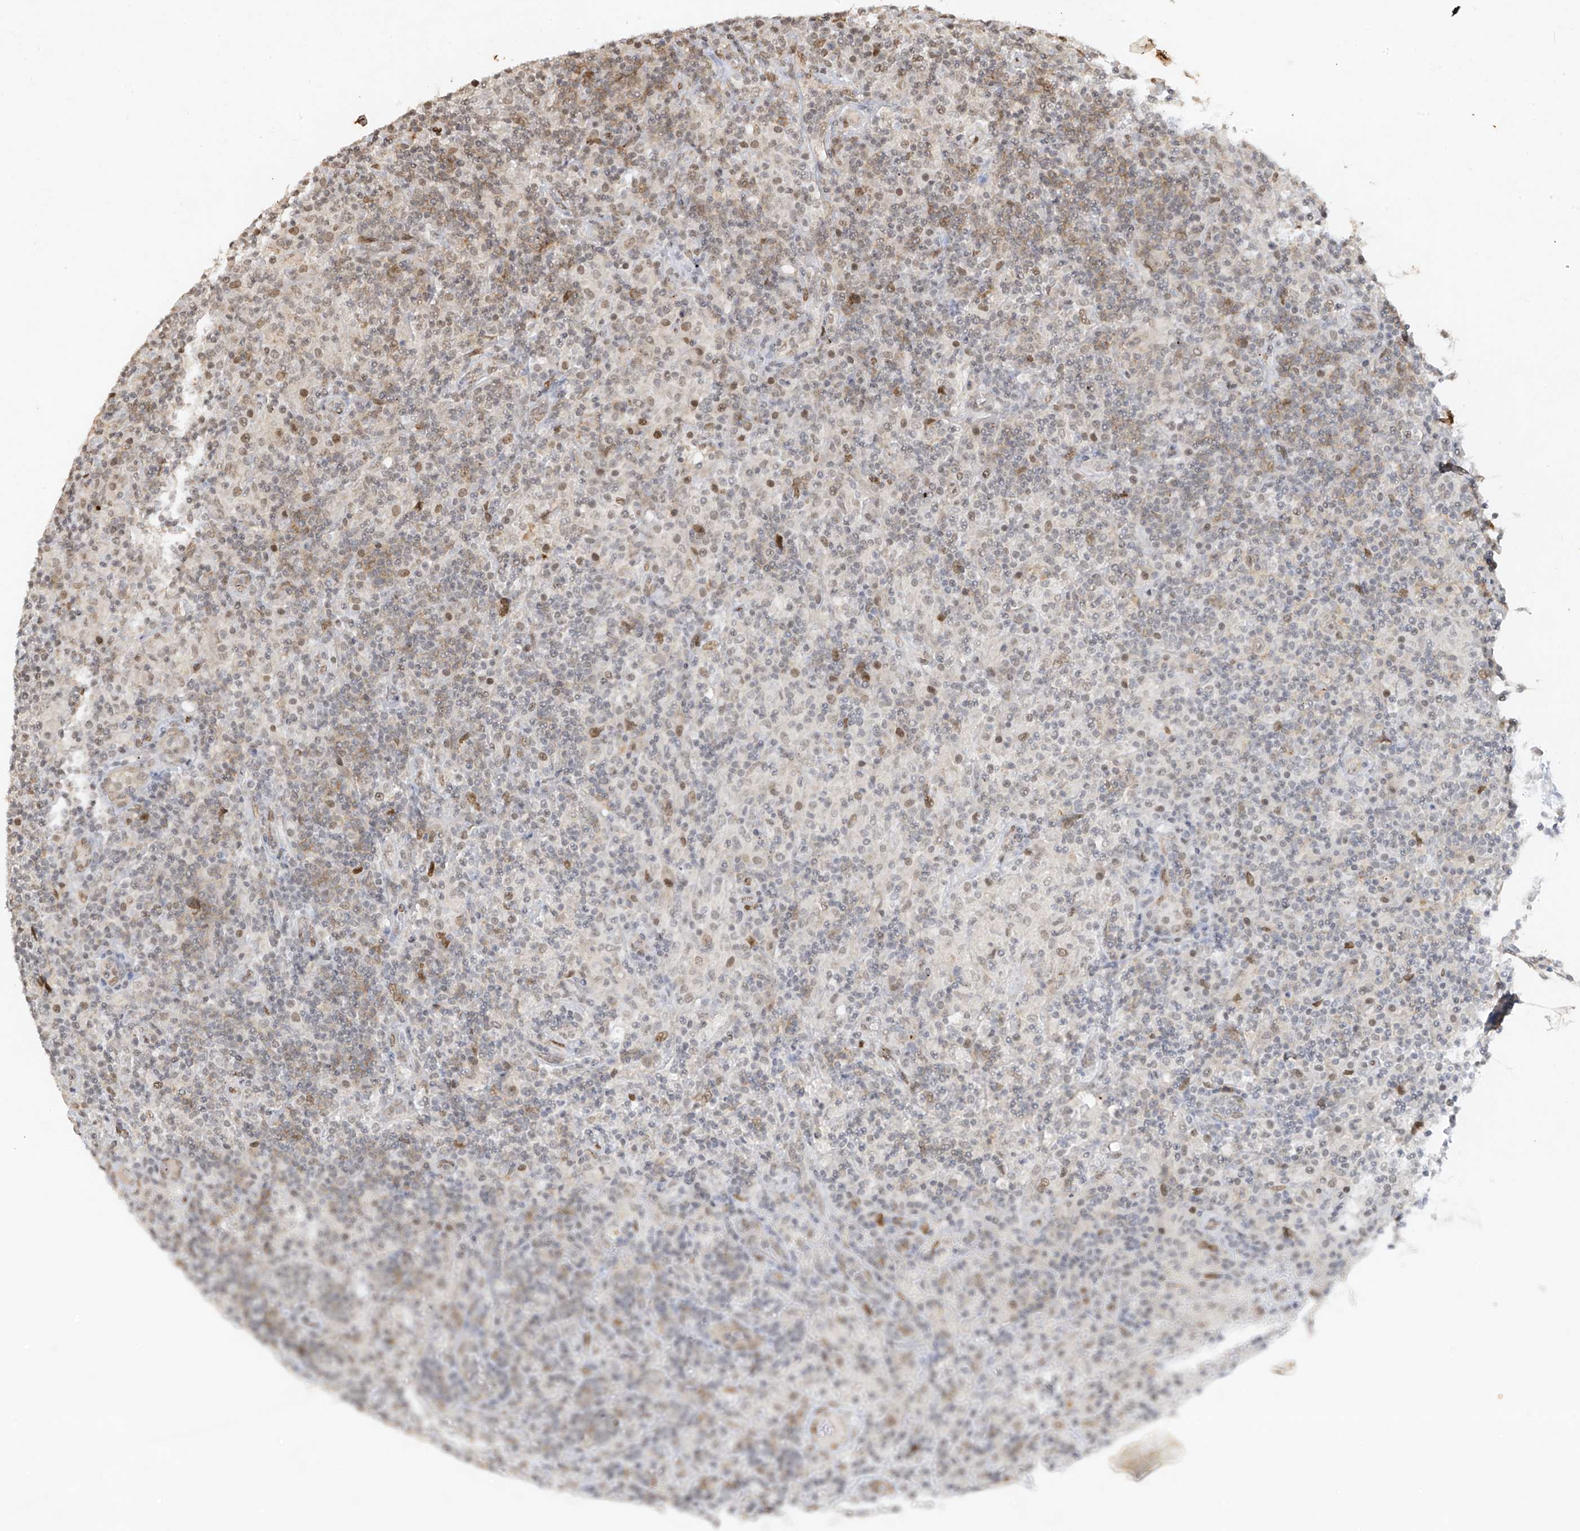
{"staining": {"intensity": "weak", "quantity": "<25%", "location": "nuclear"}, "tissue": "lymphoma", "cell_type": "Tumor cells", "image_type": "cancer", "snomed": [{"axis": "morphology", "description": "Hodgkin's disease, NOS"}, {"axis": "topography", "description": "Lymph node"}], "caption": "Immunohistochemistry (IHC) histopathology image of neoplastic tissue: human Hodgkin's disease stained with DAB shows no significant protein staining in tumor cells.", "gene": "ATRIP", "patient": {"sex": "male", "age": 70}}